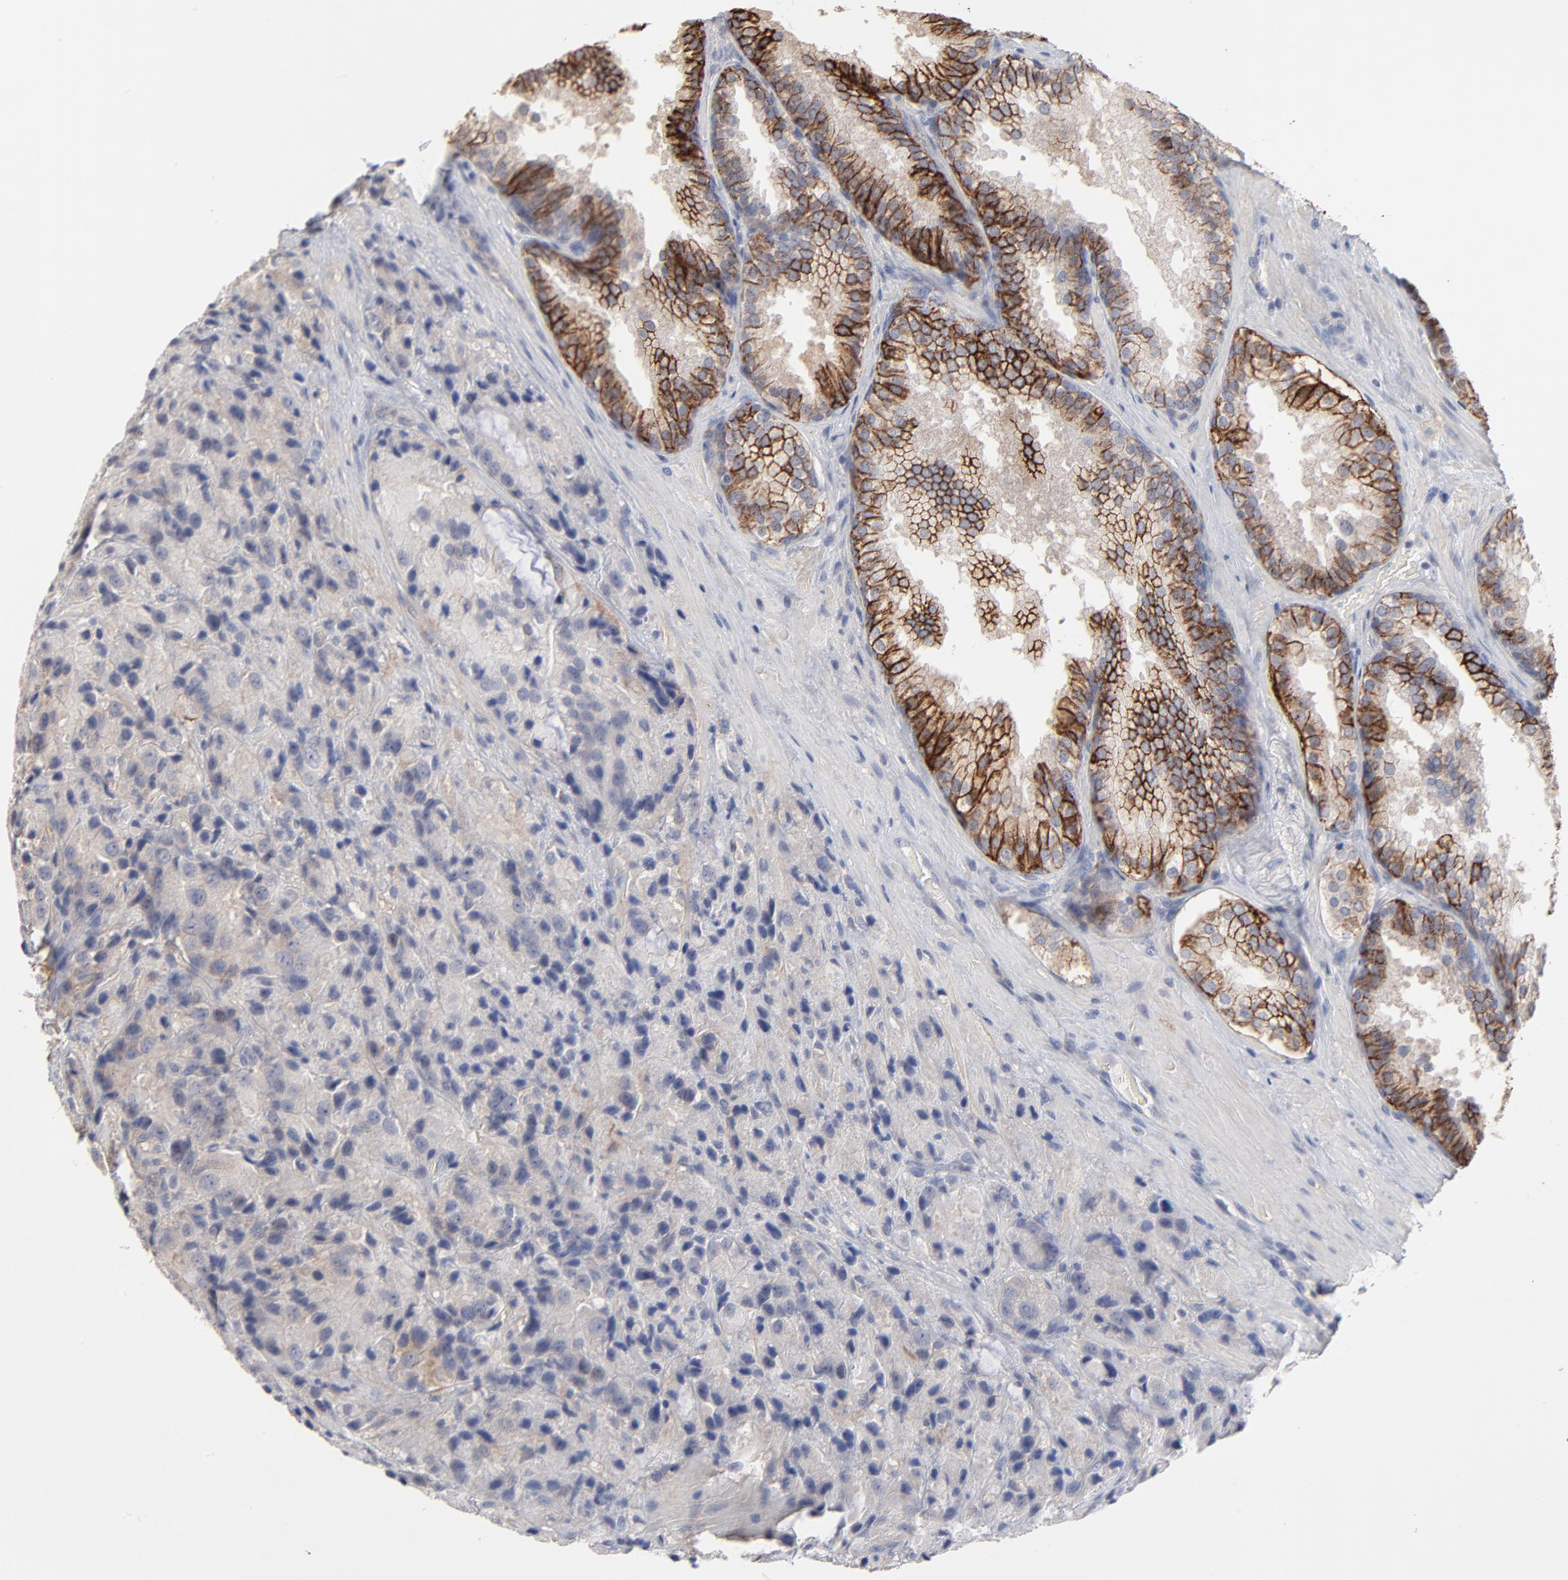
{"staining": {"intensity": "weak", "quantity": "25%-75%", "location": "cytoplasmic/membranous"}, "tissue": "prostate cancer", "cell_type": "Tumor cells", "image_type": "cancer", "snomed": [{"axis": "morphology", "description": "Adenocarcinoma, High grade"}, {"axis": "topography", "description": "Prostate"}], "caption": "This micrograph shows immunohistochemistry staining of human prostate cancer, with low weak cytoplasmic/membranous expression in about 25%-75% of tumor cells.", "gene": "SLC16A1", "patient": {"sex": "male", "age": 70}}